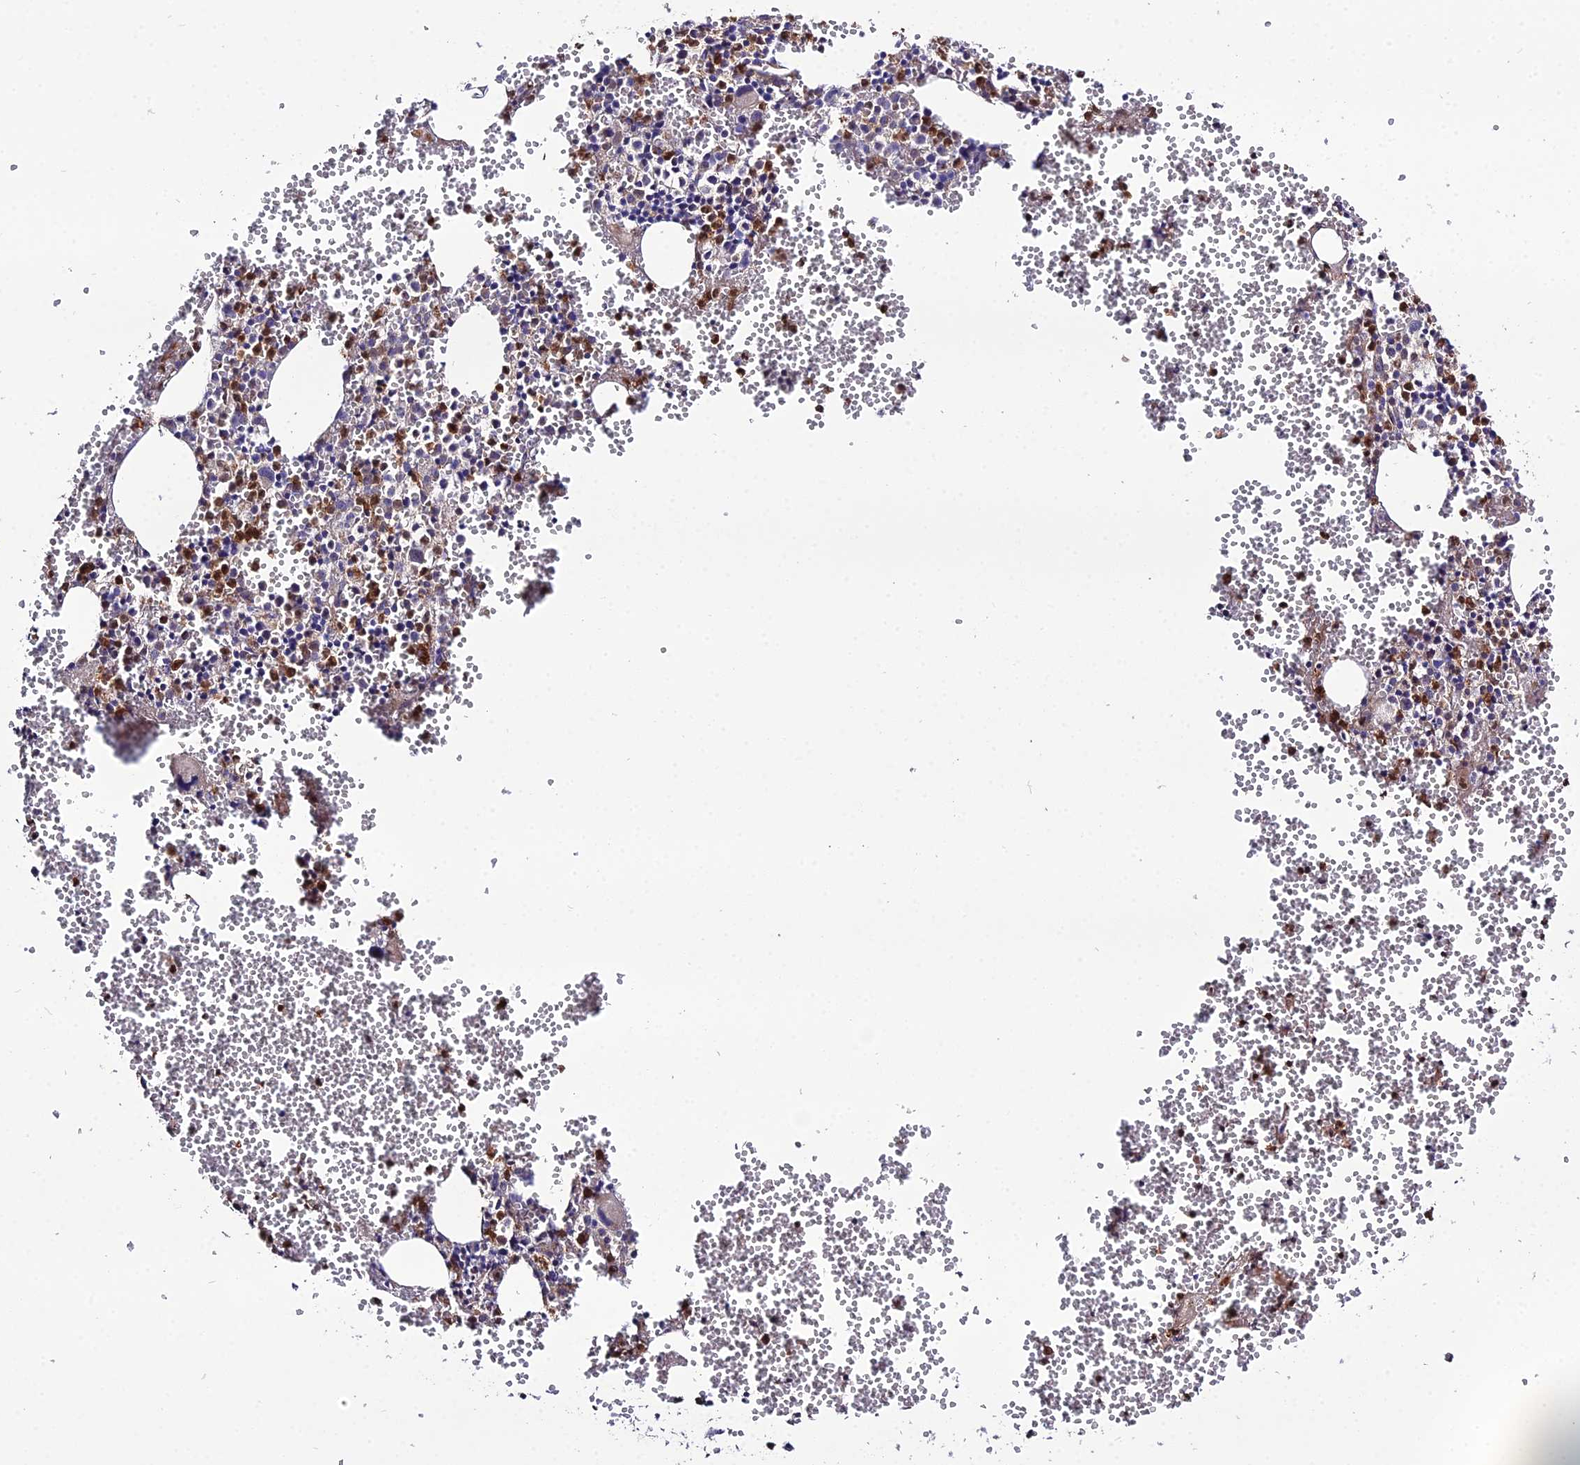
{"staining": {"intensity": "strong", "quantity": "25%-75%", "location": "cytoplasmic/membranous,nuclear"}, "tissue": "bone marrow", "cell_type": "Hematopoietic cells", "image_type": "normal", "snomed": [{"axis": "morphology", "description": "Normal tissue, NOS"}, {"axis": "topography", "description": "Bone marrow"}], "caption": "This image displays benign bone marrow stained with immunohistochemistry (IHC) to label a protein in brown. The cytoplasmic/membranous,nuclear of hematopoietic cells show strong positivity for the protein. Nuclei are counter-stained blue.", "gene": "EID2", "patient": {"sex": "female", "age": 77}}